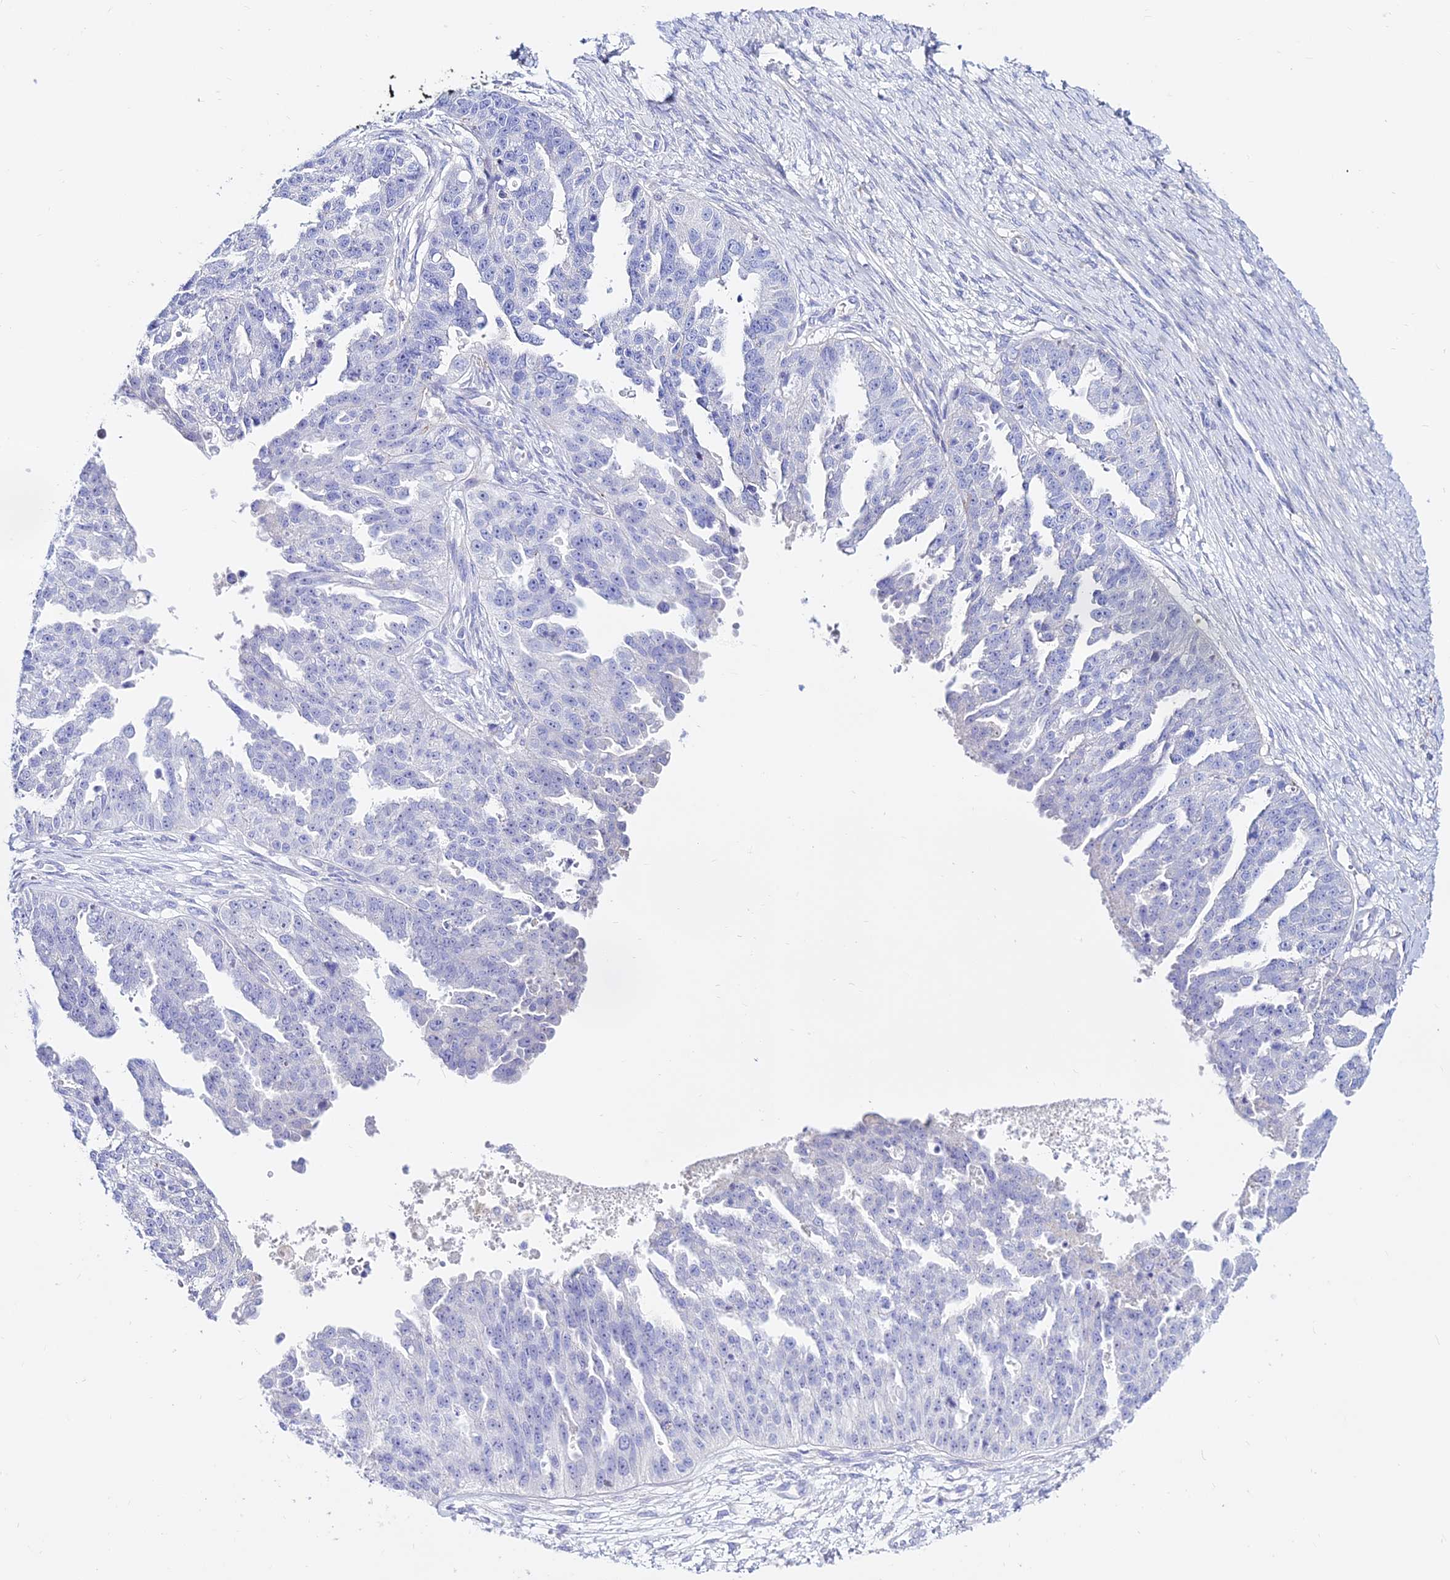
{"staining": {"intensity": "negative", "quantity": "none", "location": "none"}, "tissue": "ovarian cancer", "cell_type": "Tumor cells", "image_type": "cancer", "snomed": [{"axis": "morphology", "description": "Cystadenocarcinoma, serous, NOS"}, {"axis": "topography", "description": "Ovary"}], "caption": "Immunohistochemical staining of human serous cystadenocarcinoma (ovarian) demonstrates no significant expression in tumor cells.", "gene": "DLX1", "patient": {"sex": "female", "age": 58}}